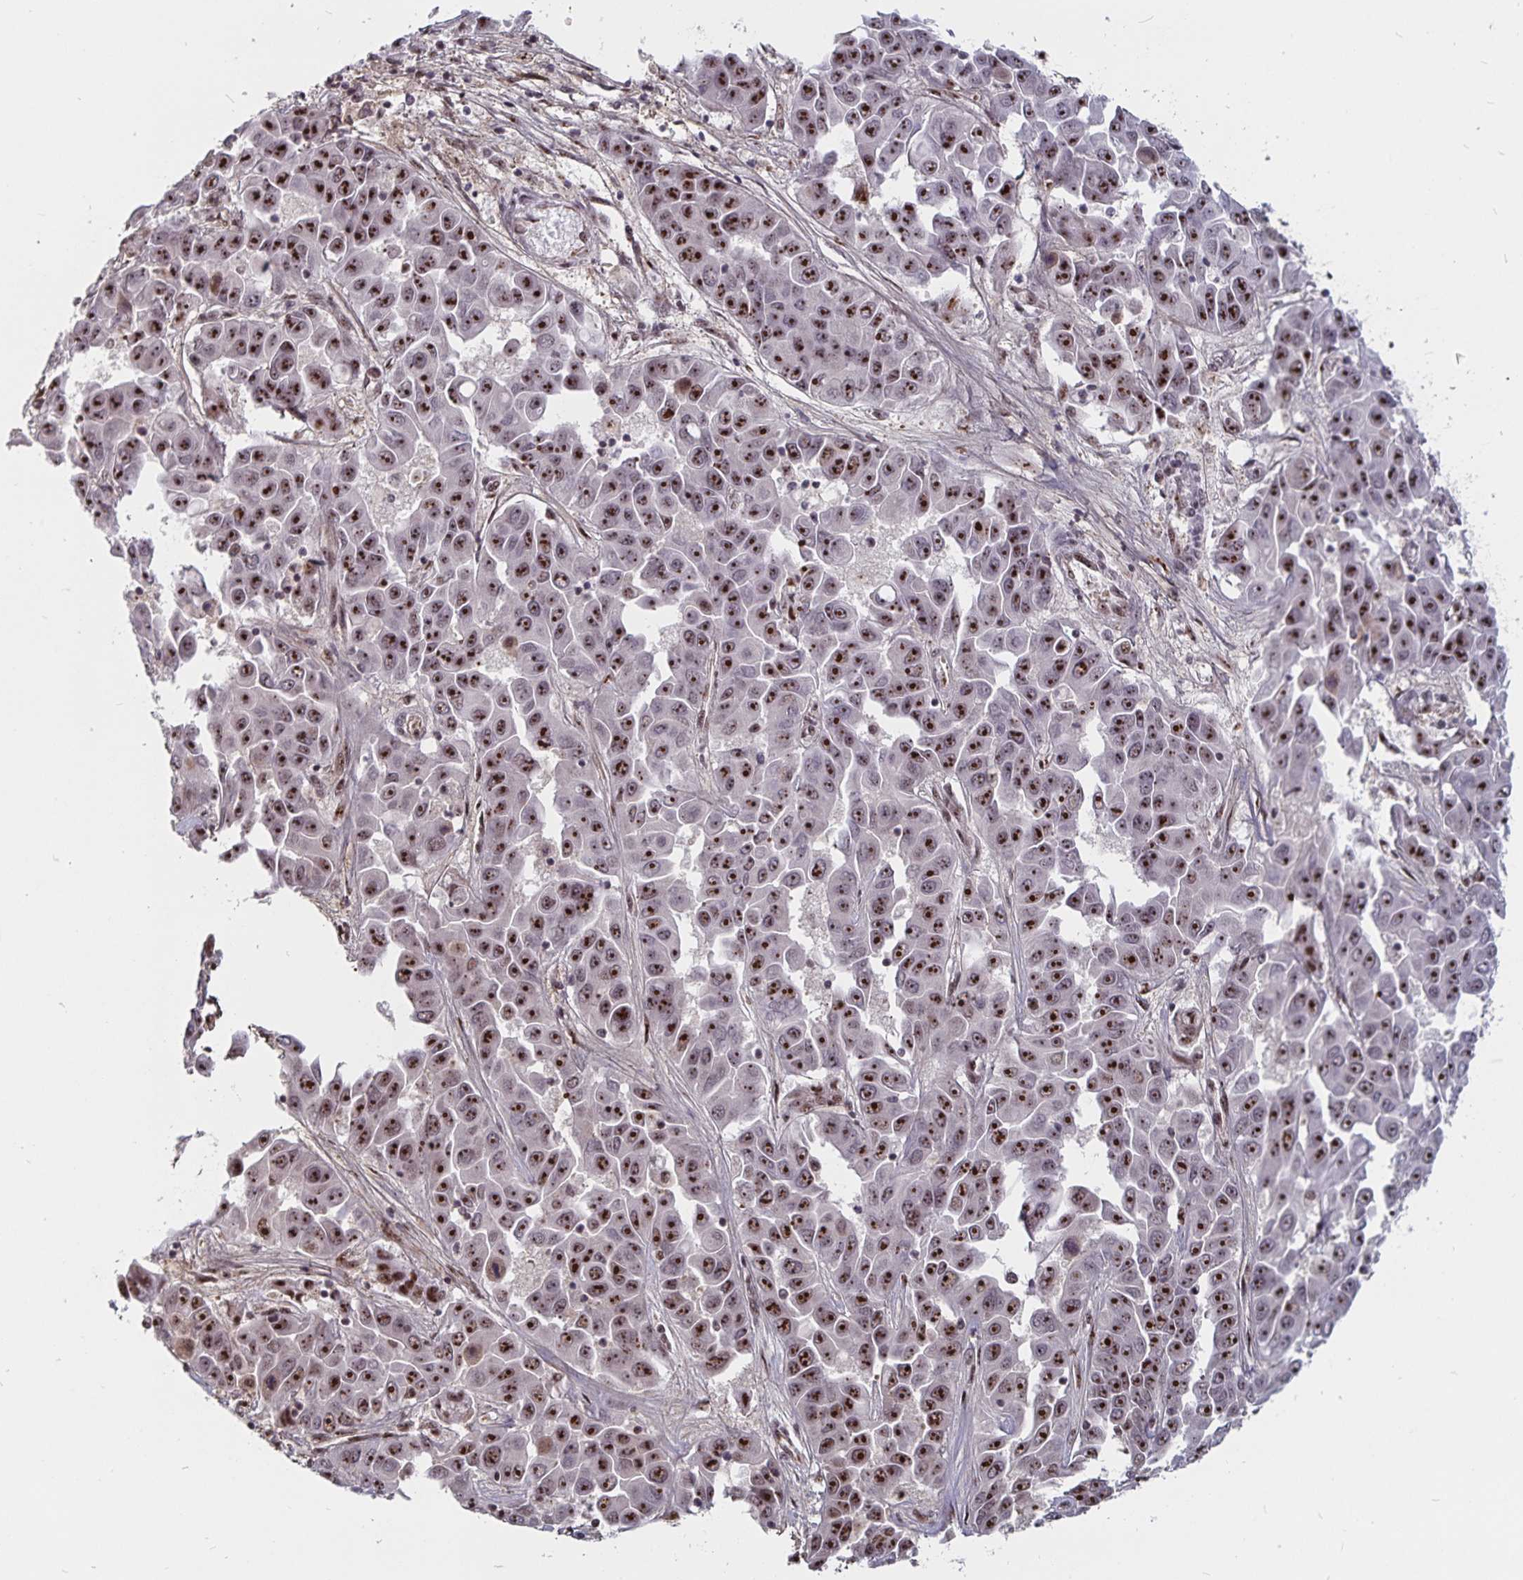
{"staining": {"intensity": "strong", "quantity": ">75%", "location": "nuclear"}, "tissue": "liver cancer", "cell_type": "Tumor cells", "image_type": "cancer", "snomed": [{"axis": "morphology", "description": "Cholangiocarcinoma"}, {"axis": "topography", "description": "Liver"}], "caption": "Approximately >75% of tumor cells in human cholangiocarcinoma (liver) reveal strong nuclear protein expression as visualized by brown immunohistochemical staining.", "gene": "LAS1L", "patient": {"sex": "female", "age": 52}}